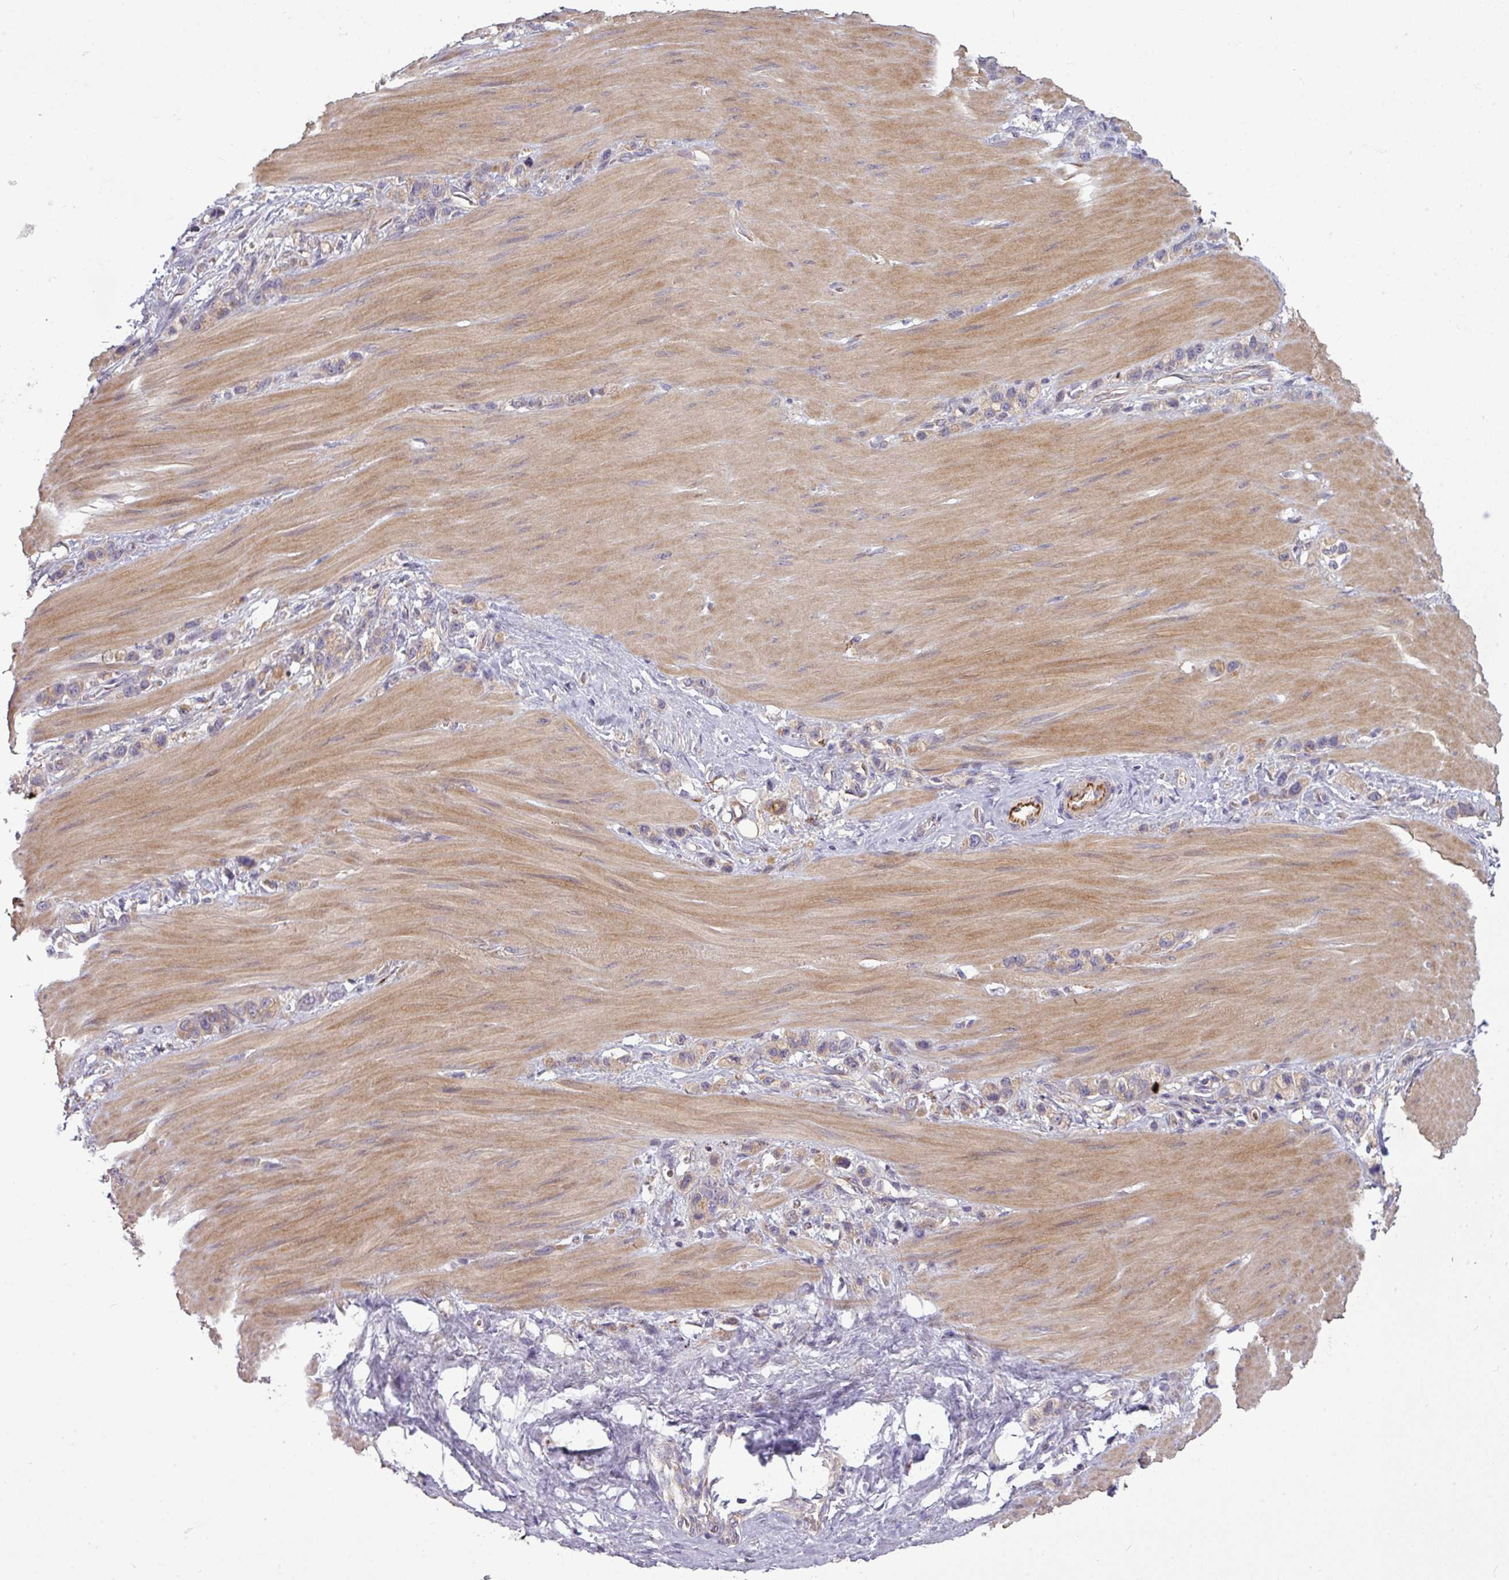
{"staining": {"intensity": "weak", "quantity": "25%-75%", "location": "cytoplasmic/membranous"}, "tissue": "stomach cancer", "cell_type": "Tumor cells", "image_type": "cancer", "snomed": [{"axis": "morphology", "description": "Adenocarcinoma, NOS"}, {"axis": "topography", "description": "Stomach"}], "caption": "Immunohistochemistry image of neoplastic tissue: human adenocarcinoma (stomach) stained using IHC displays low levels of weak protein expression localized specifically in the cytoplasmic/membranous of tumor cells, appearing as a cytoplasmic/membranous brown color.", "gene": "PAPLN", "patient": {"sex": "female", "age": 65}}